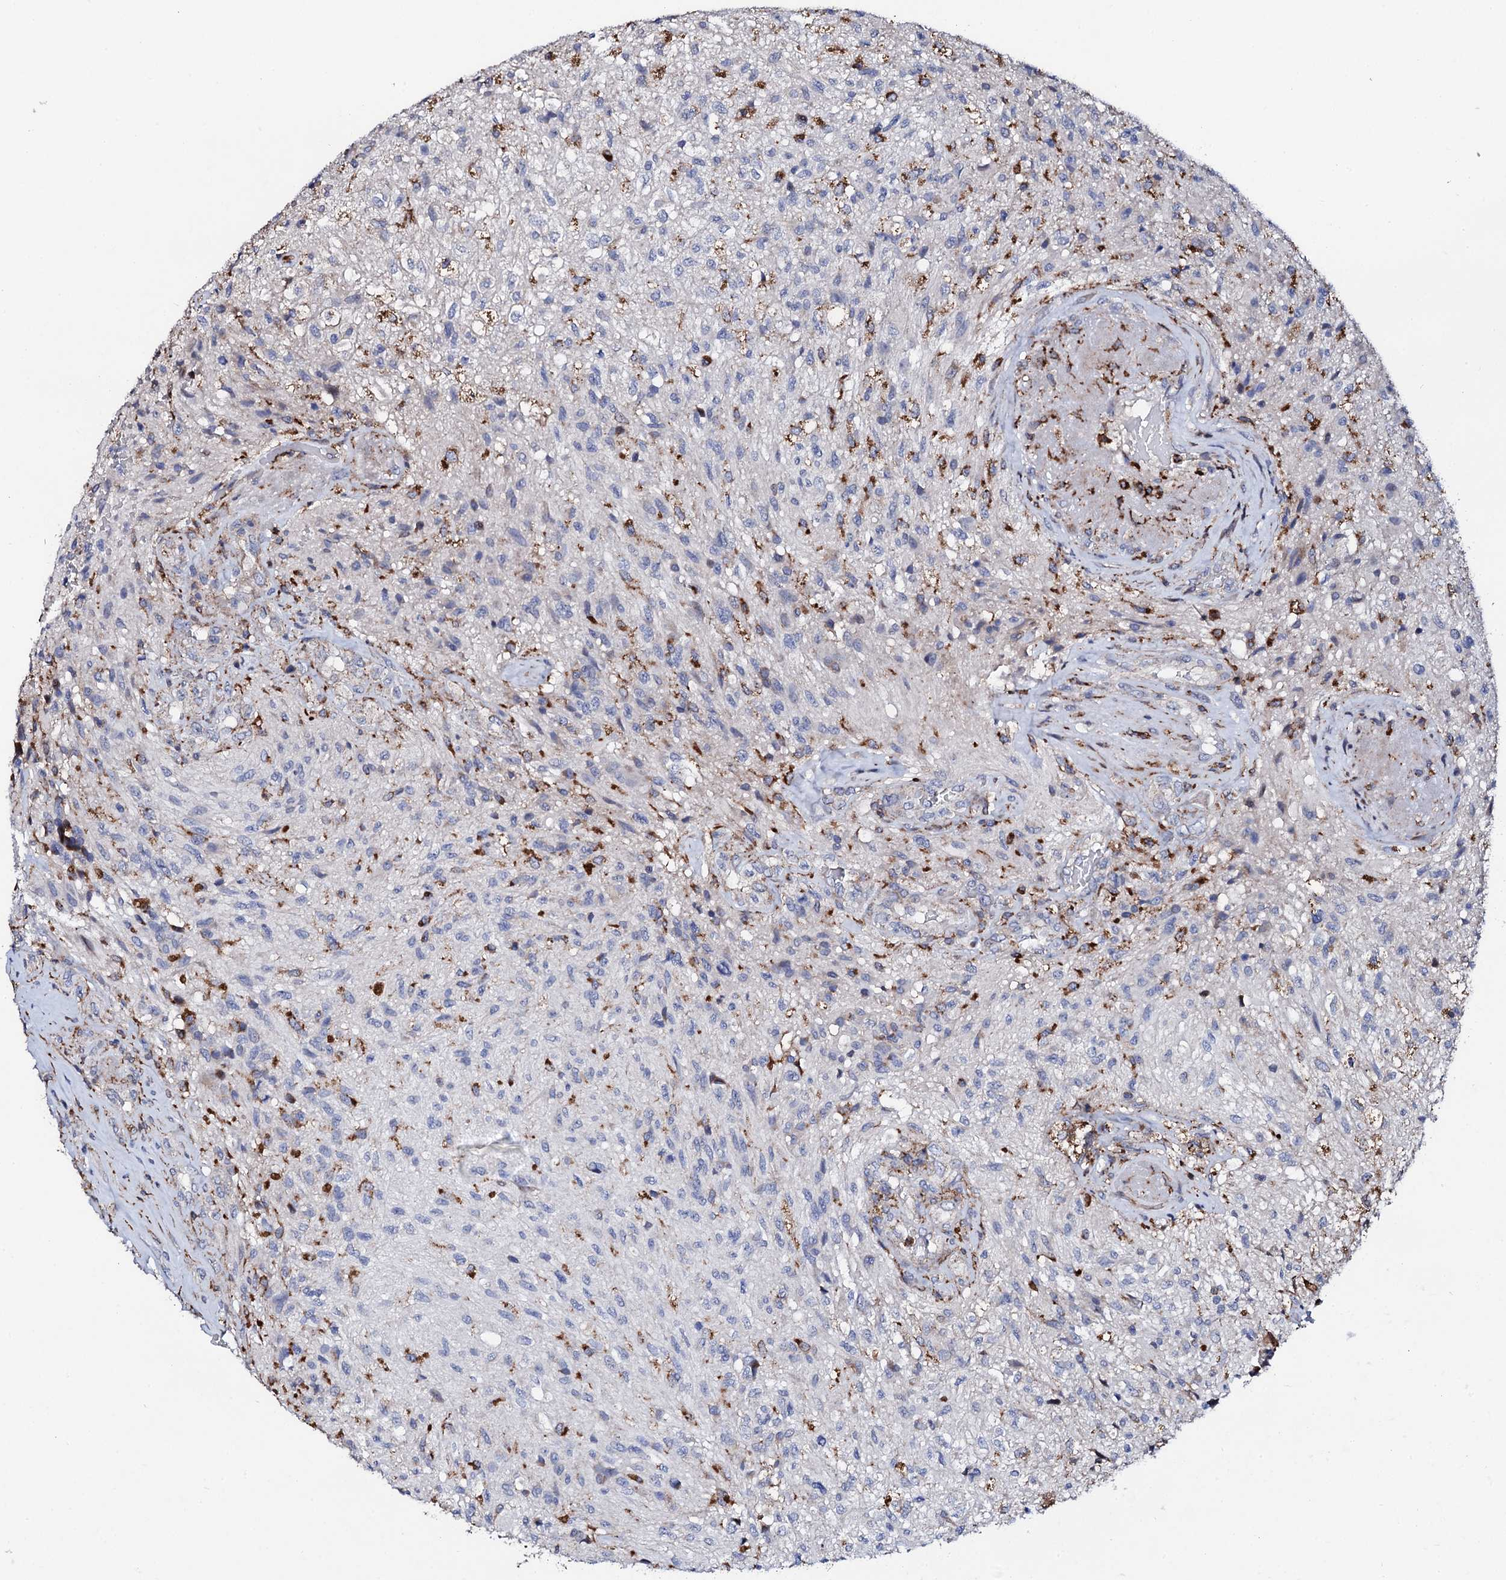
{"staining": {"intensity": "negative", "quantity": "none", "location": "none"}, "tissue": "glioma", "cell_type": "Tumor cells", "image_type": "cancer", "snomed": [{"axis": "morphology", "description": "Glioma, malignant, High grade"}, {"axis": "topography", "description": "Brain"}], "caption": "A histopathology image of high-grade glioma (malignant) stained for a protein shows no brown staining in tumor cells.", "gene": "TCIRG1", "patient": {"sex": "male", "age": 56}}